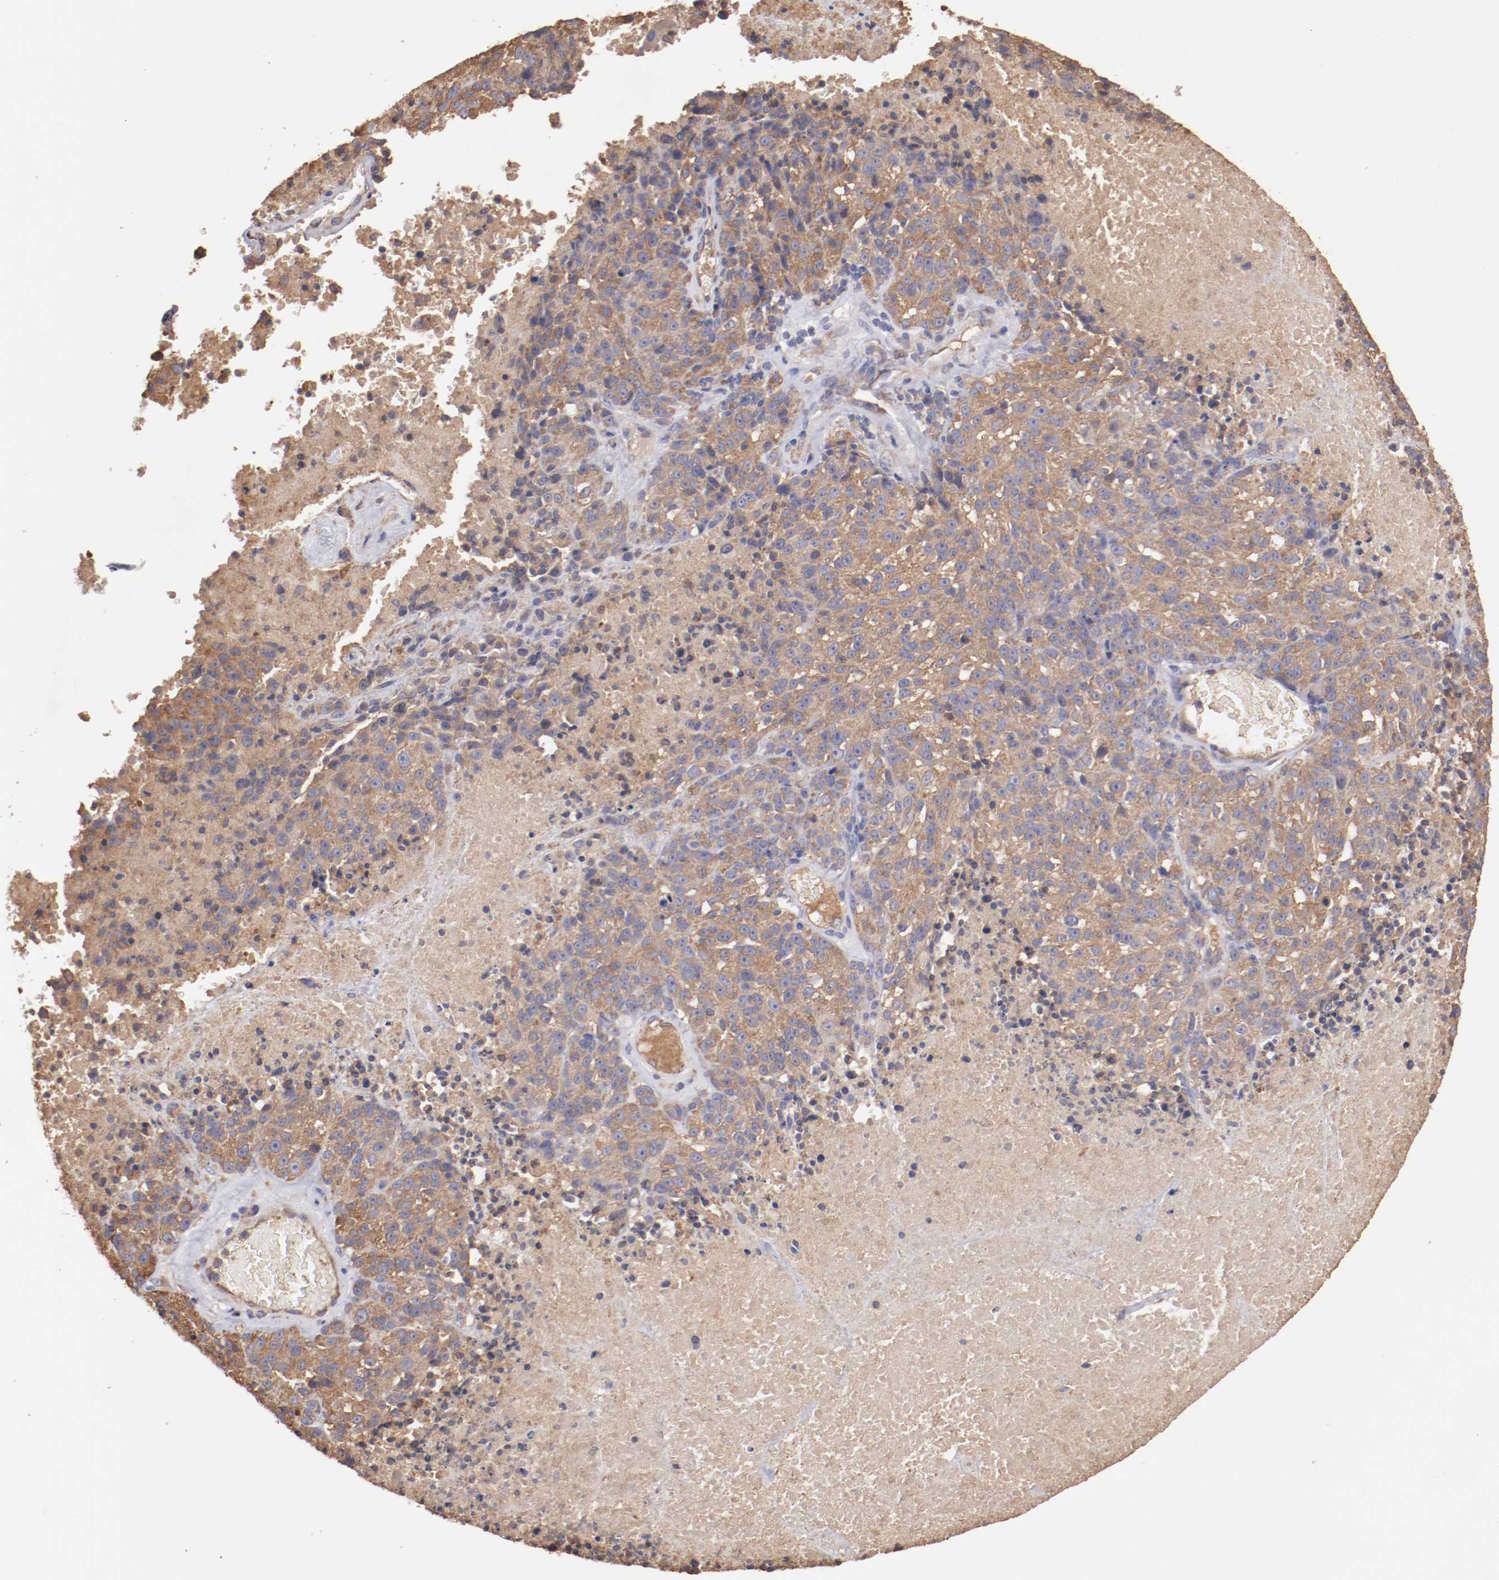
{"staining": {"intensity": "moderate", "quantity": ">75%", "location": "cytoplasmic/membranous"}, "tissue": "melanoma", "cell_type": "Tumor cells", "image_type": "cancer", "snomed": [{"axis": "morphology", "description": "Malignant melanoma, Metastatic site"}, {"axis": "topography", "description": "Cerebral cortex"}], "caption": "Protein analysis of malignant melanoma (metastatic site) tissue shows moderate cytoplasmic/membranous positivity in approximately >75% of tumor cells.", "gene": "NFKBIE", "patient": {"sex": "female", "age": 52}}